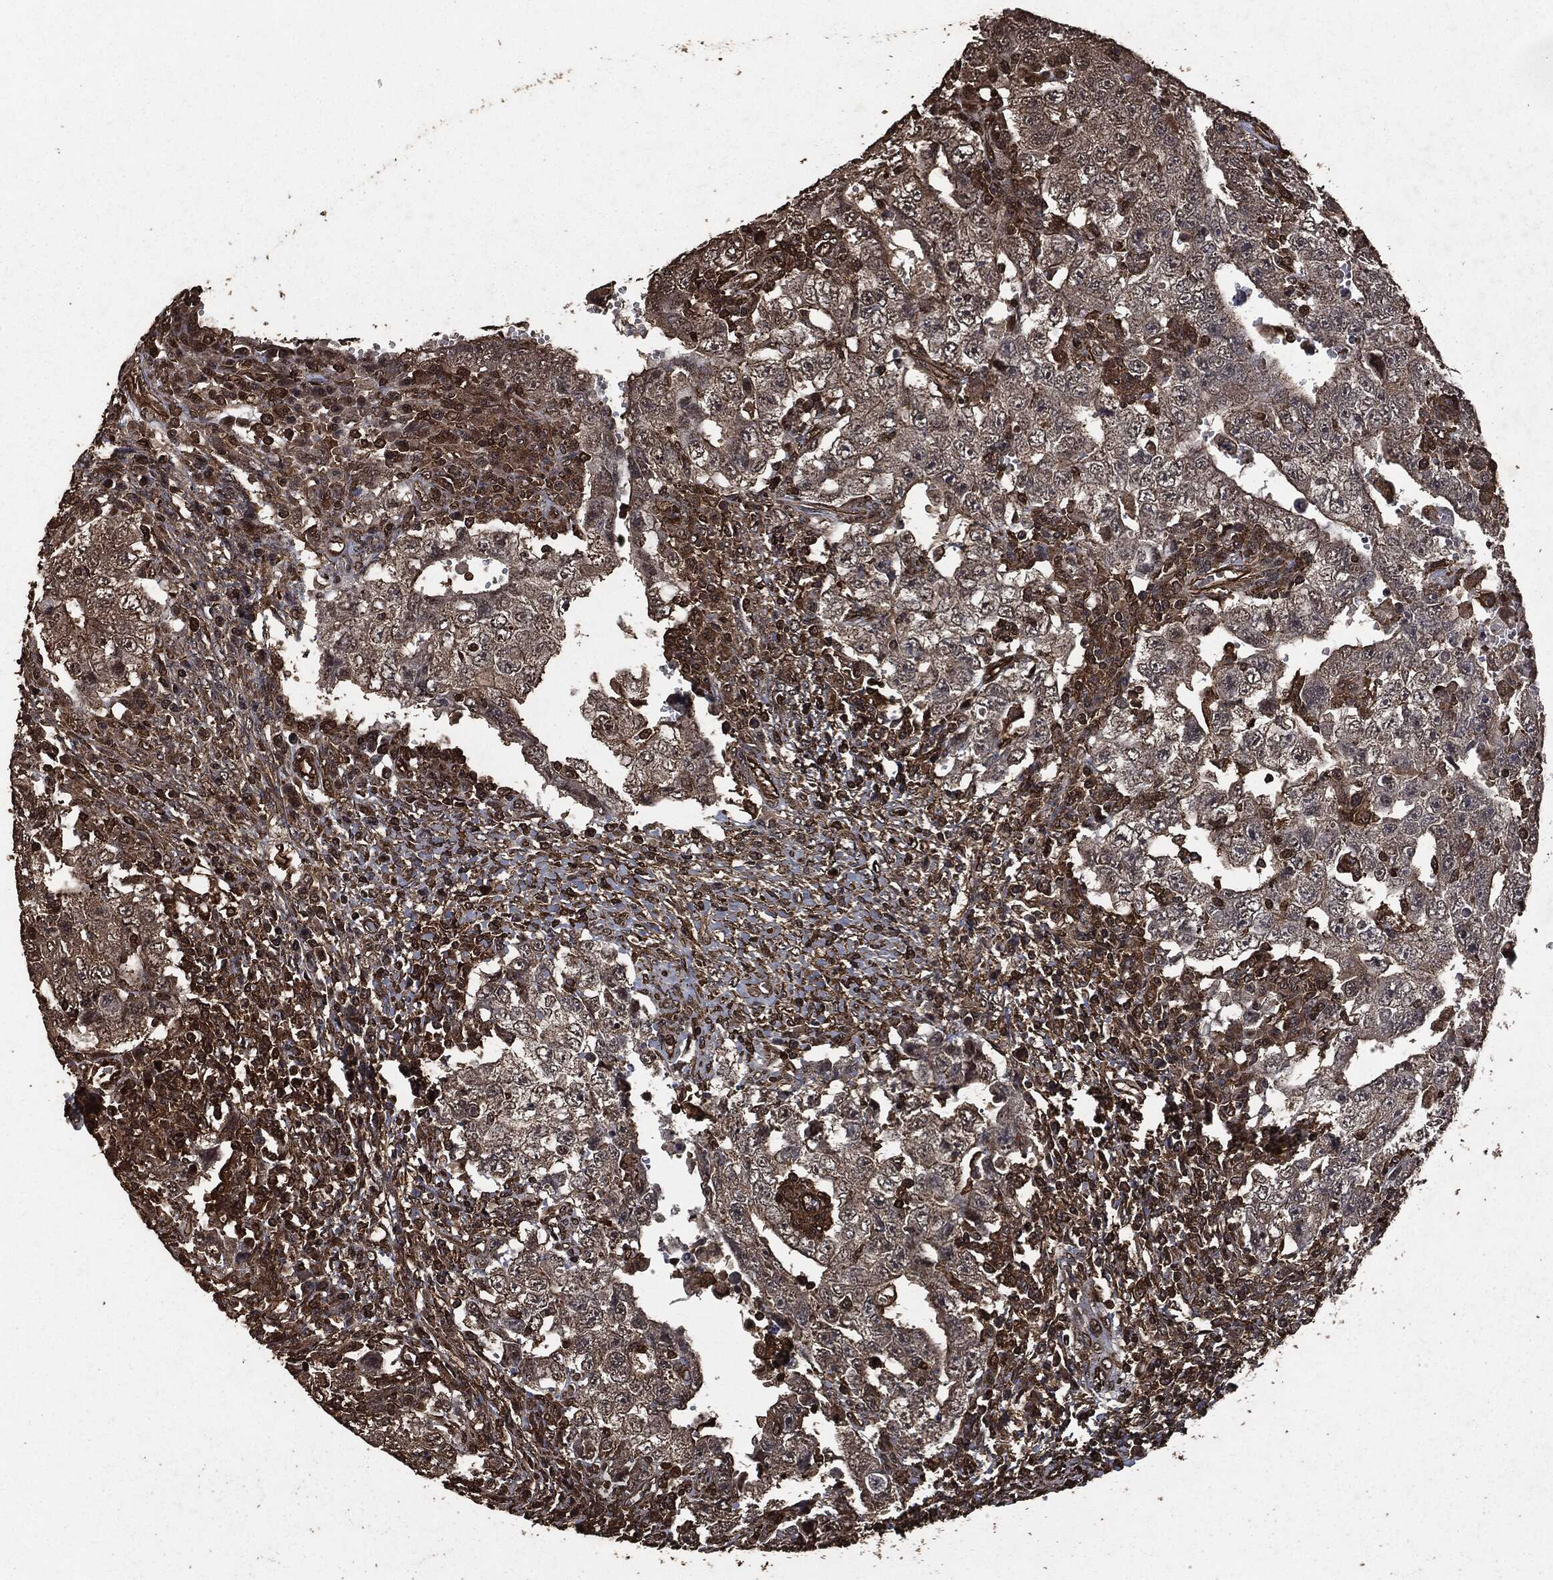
{"staining": {"intensity": "weak", "quantity": "25%-75%", "location": "cytoplasmic/membranous"}, "tissue": "testis cancer", "cell_type": "Tumor cells", "image_type": "cancer", "snomed": [{"axis": "morphology", "description": "Carcinoma, Embryonal, NOS"}, {"axis": "topography", "description": "Testis"}], "caption": "DAB (3,3'-diaminobenzidine) immunohistochemical staining of embryonal carcinoma (testis) shows weak cytoplasmic/membranous protein positivity in about 25%-75% of tumor cells.", "gene": "HRAS", "patient": {"sex": "male", "age": 26}}